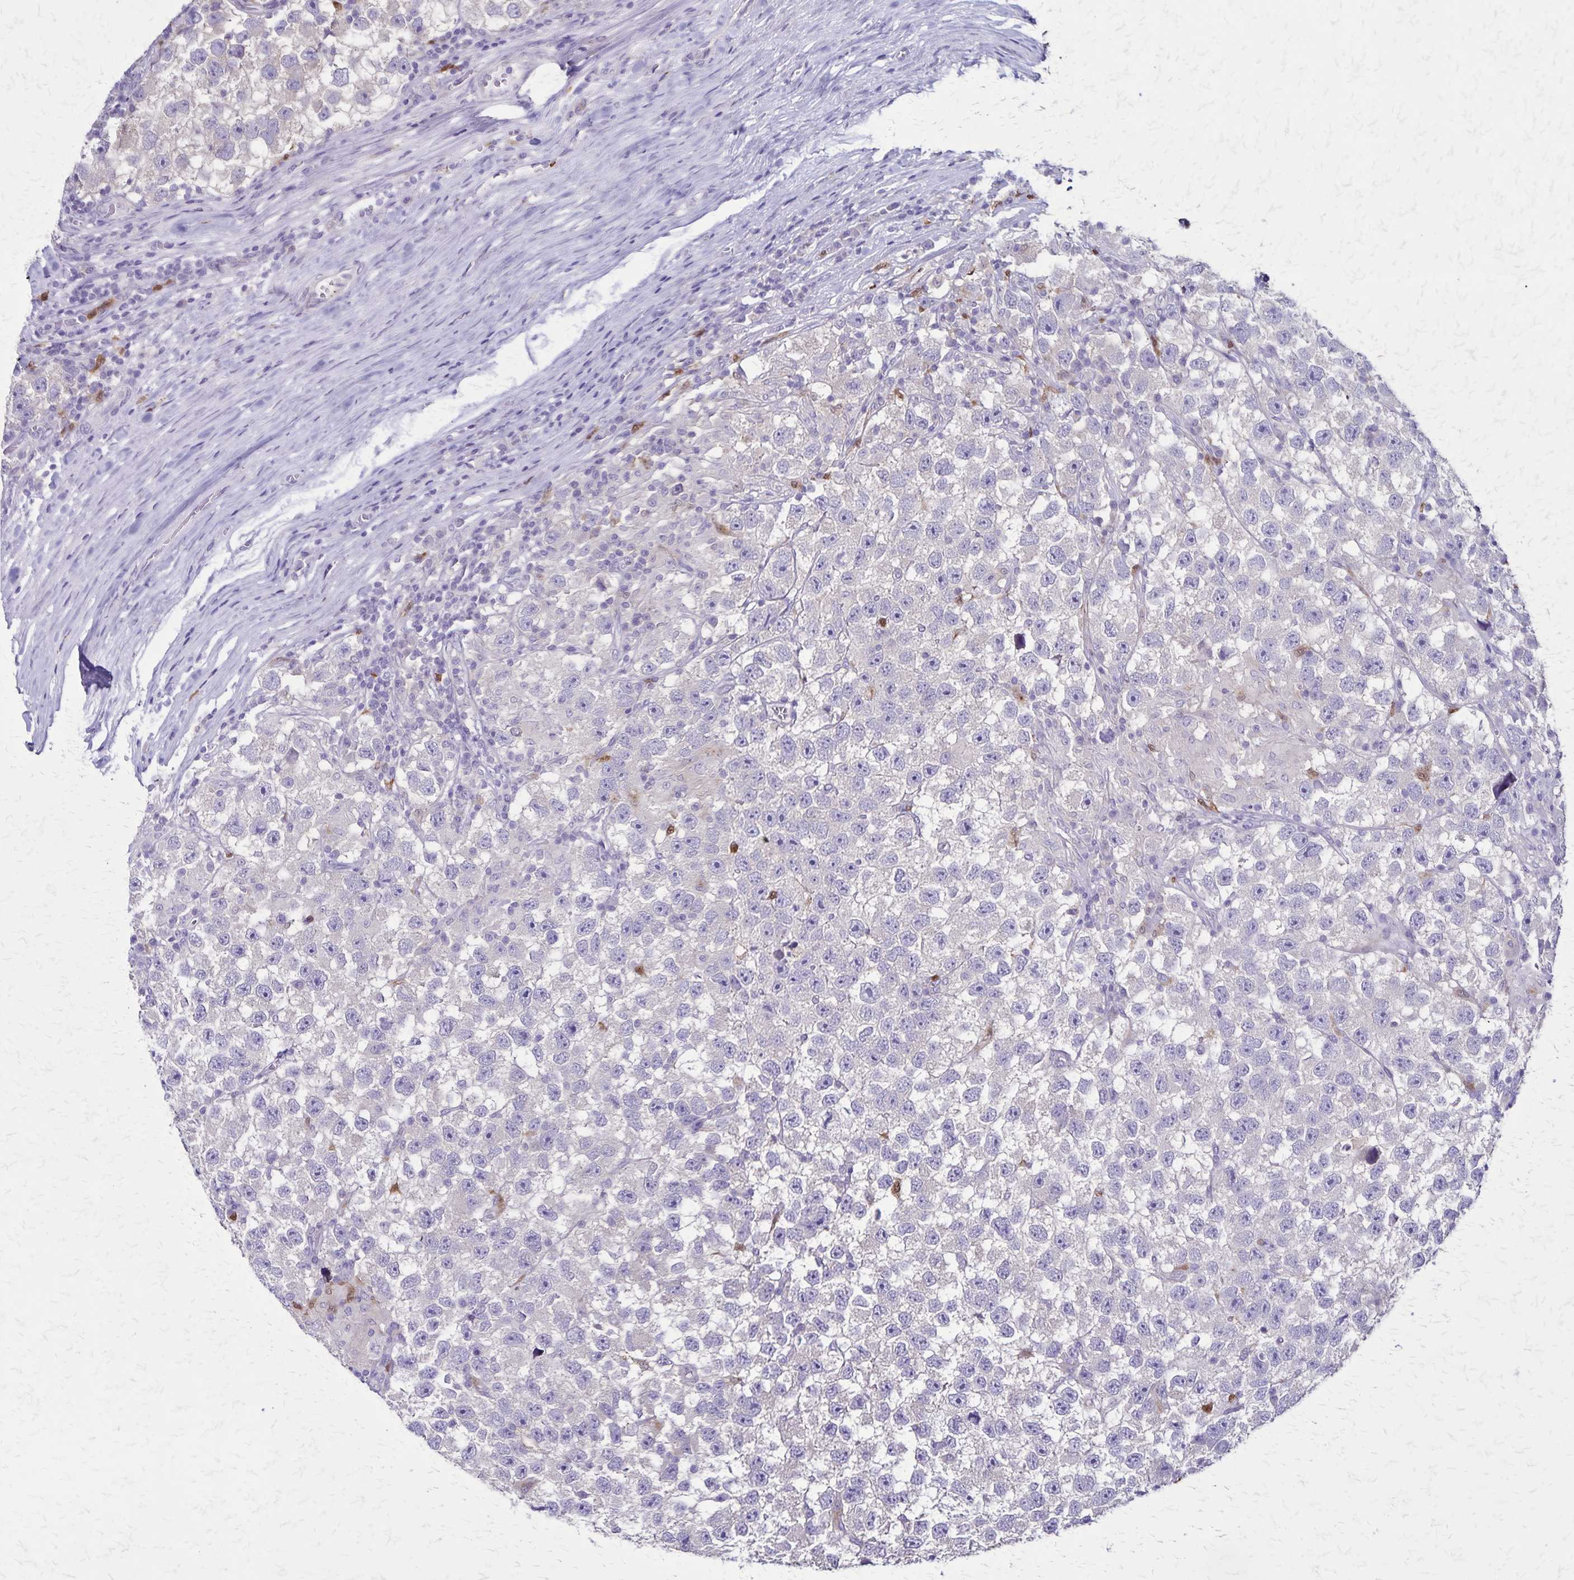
{"staining": {"intensity": "negative", "quantity": "none", "location": "none"}, "tissue": "testis cancer", "cell_type": "Tumor cells", "image_type": "cancer", "snomed": [{"axis": "morphology", "description": "Seminoma, NOS"}, {"axis": "topography", "description": "Testis"}], "caption": "The immunohistochemistry (IHC) image has no significant expression in tumor cells of testis cancer (seminoma) tissue.", "gene": "ULBP3", "patient": {"sex": "male", "age": 26}}